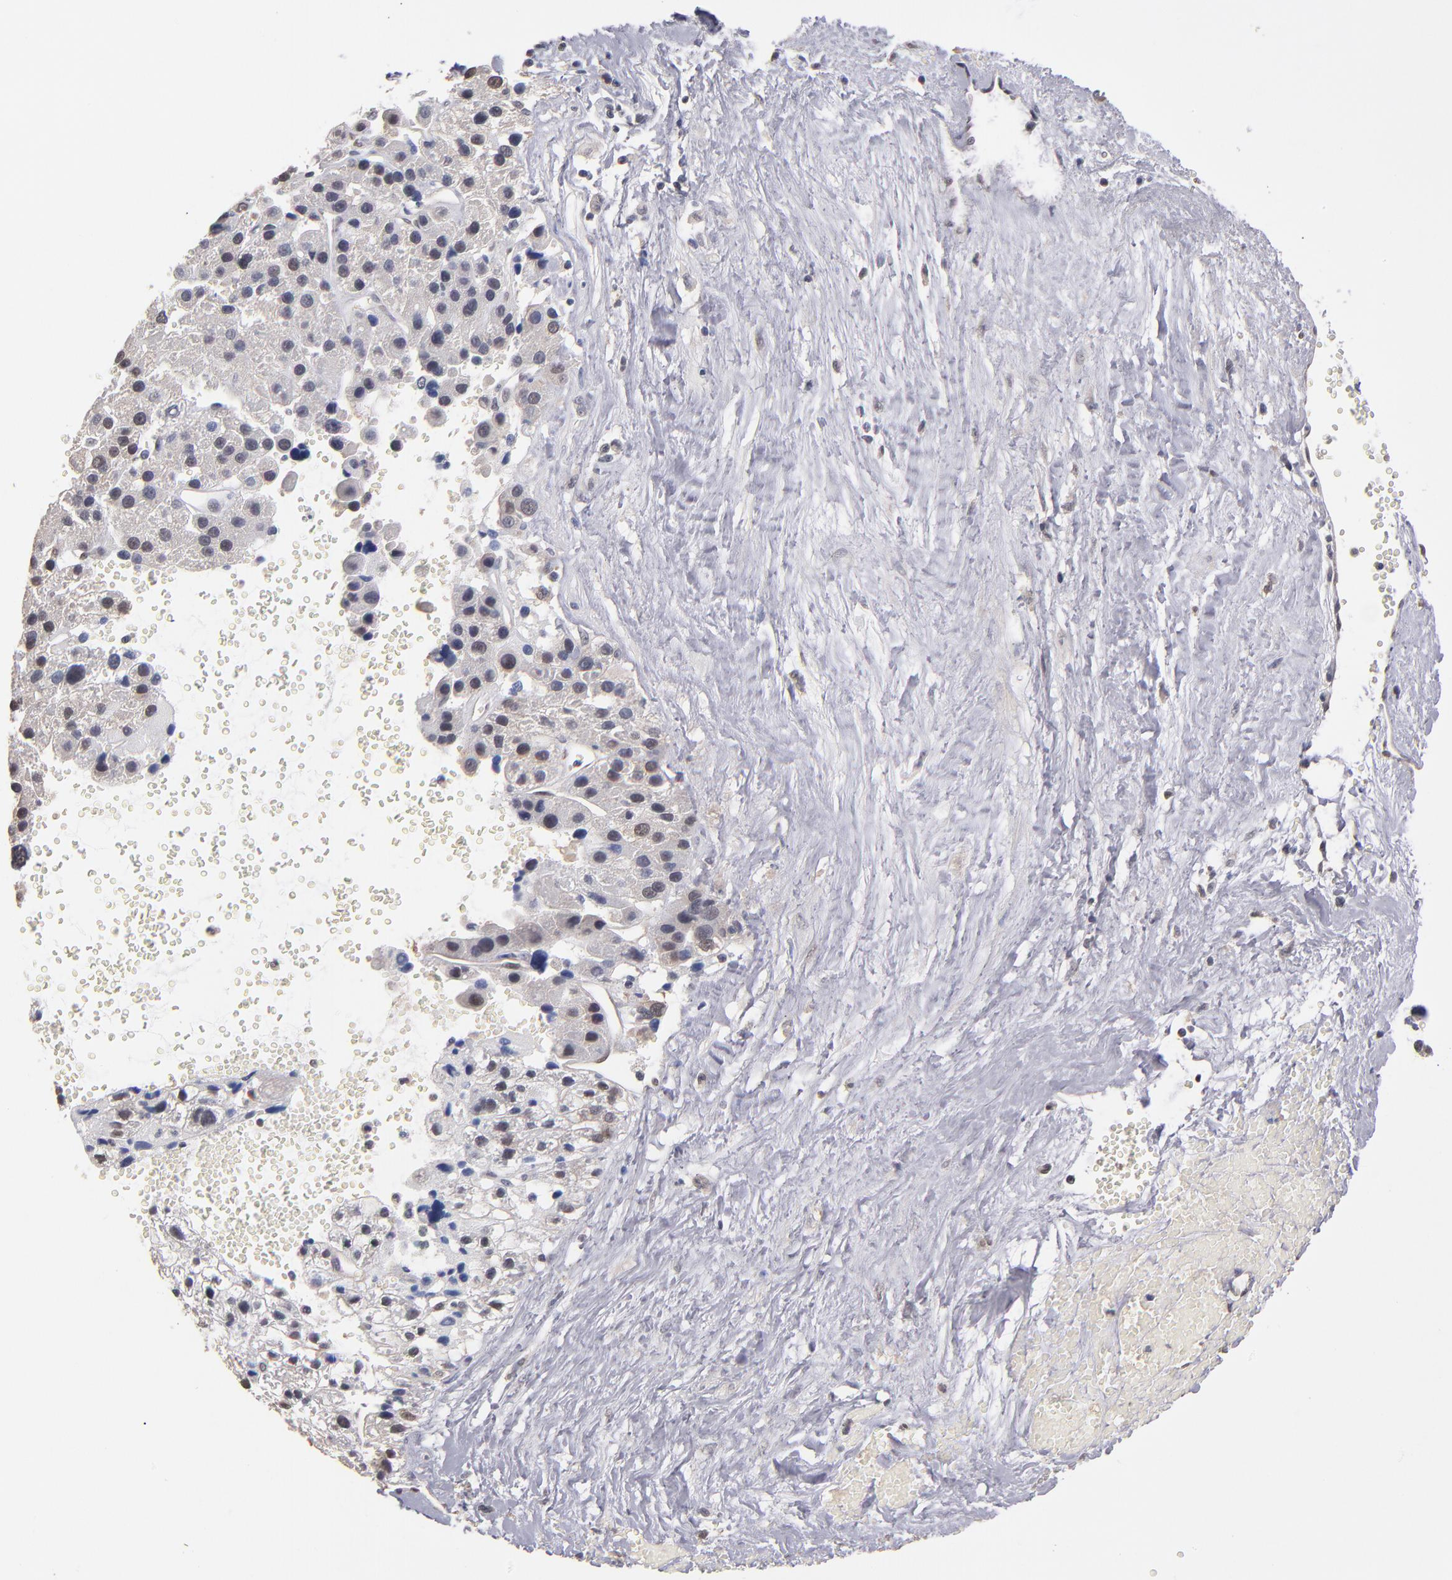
{"staining": {"intensity": "negative", "quantity": "none", "location": "none"}, "tissue": "liver cancer", "cell_type": "Tumor cells", "image_type": "cancer", "snomed": [{"axis": "morphology", "description": "Carcinoma, Hepatocellular, NOS"}, {"axis": "topography", "description": "Liver"}], "caption": "Liver cancer was stained to show a protein in brown. There is no significant staining in tumor cells. Nuclei are stained in blue.", "gene": "PSMD10", "patient": {"sex": "female", "age": 85}}